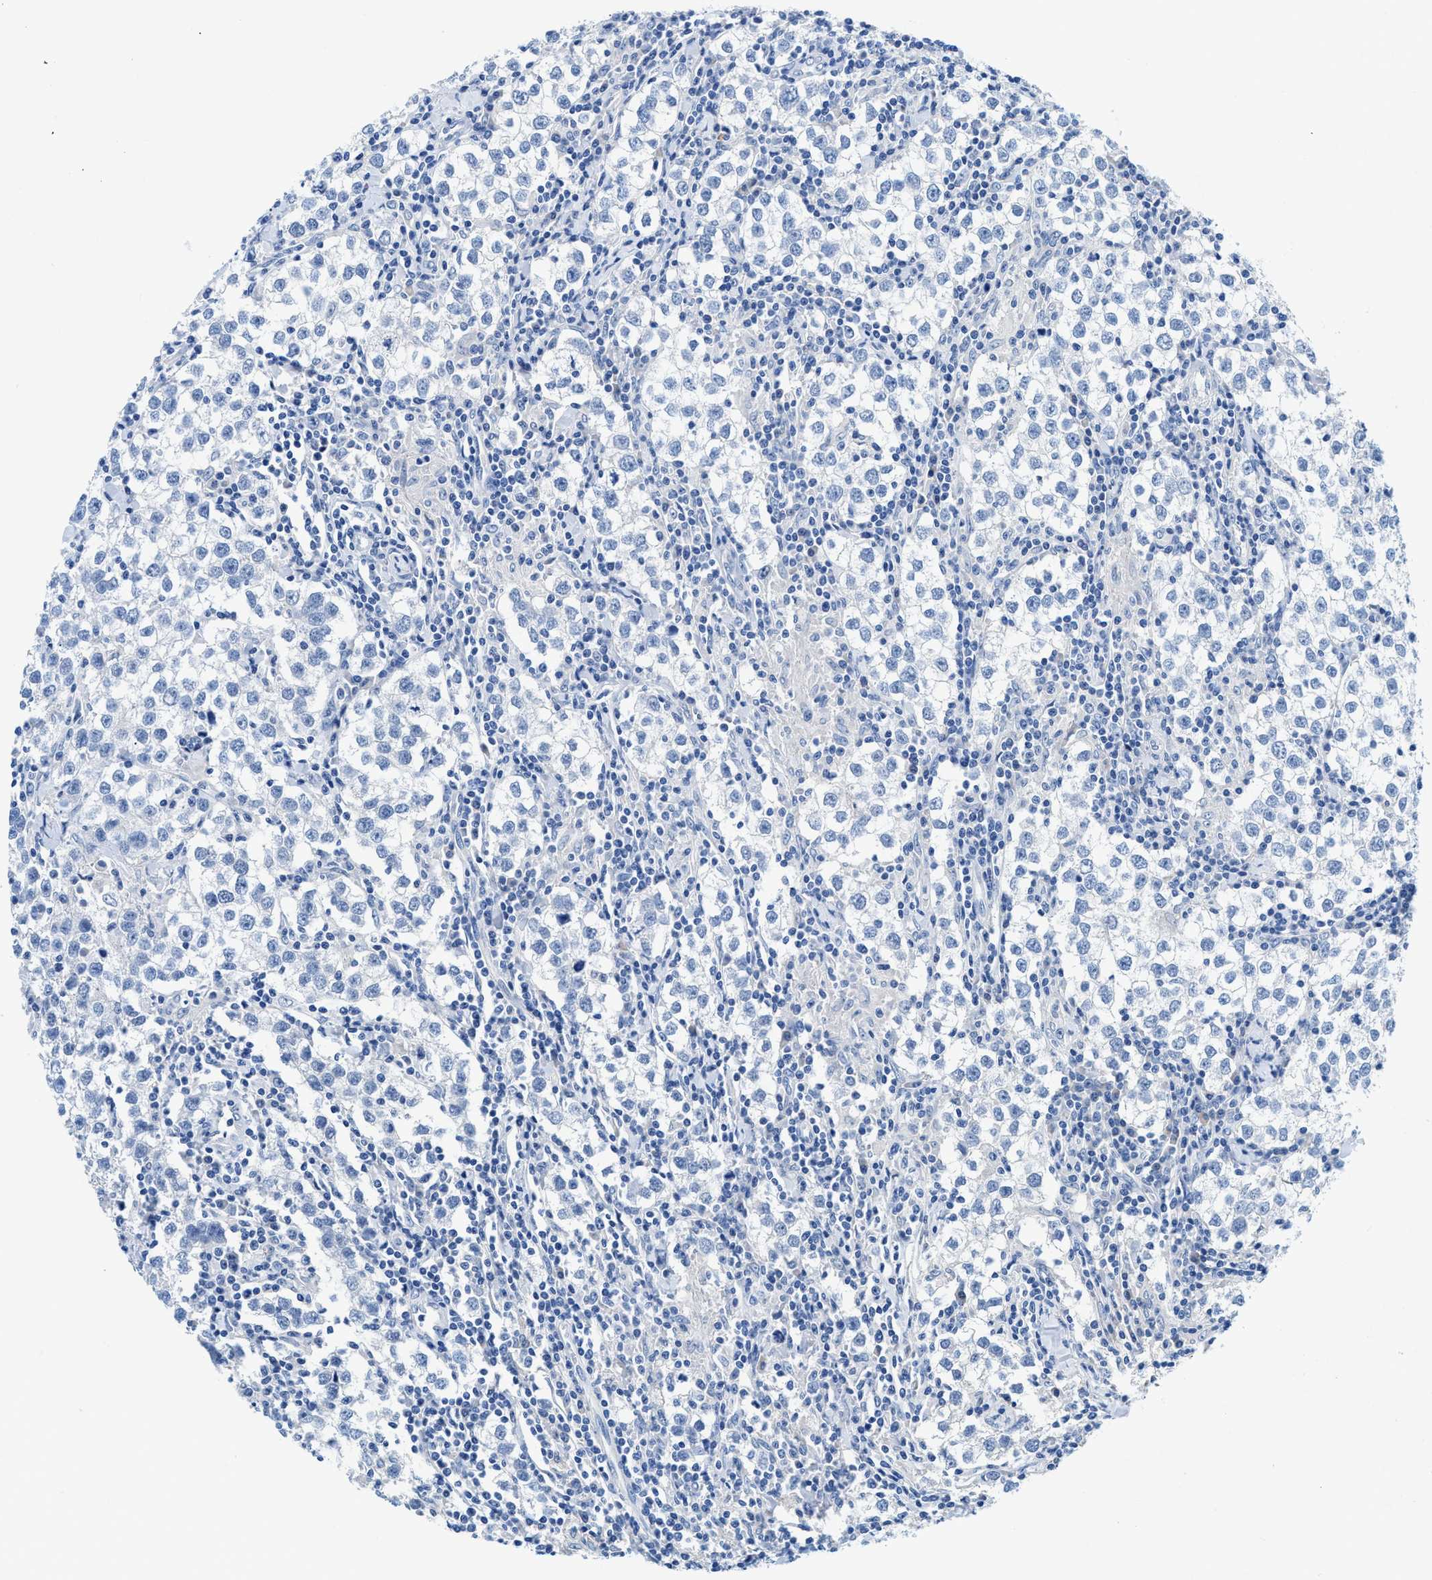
{"staining": {"intensity": "negative", "quantity": "none", "location": "none"}, "tissue": "testis cancer", "cell_type": "Tumor cells", "image_type": "cancer", "snomed": [{"axis": "morphology", "description": "Seminoma, NOS"}, {"axis": "morphology", "description": "Carcinoma, Embryonal, NOS"}, {"axis": "topography", "description": "Testis"}], "caption": "DAB (3,3'-diaminobenzidine) immunohistochemical staining of human seminoma (testis) demonstrates no significant positivity in tumor cells. (Stains: DAB (3,3'-diaminobenzidine) IHC with hematoxylin counter stain, Microscopy: brightfield microscopy at high magnification).", "gene": "SLC10A6", "patient": {"sex": "male", "age": 36}}